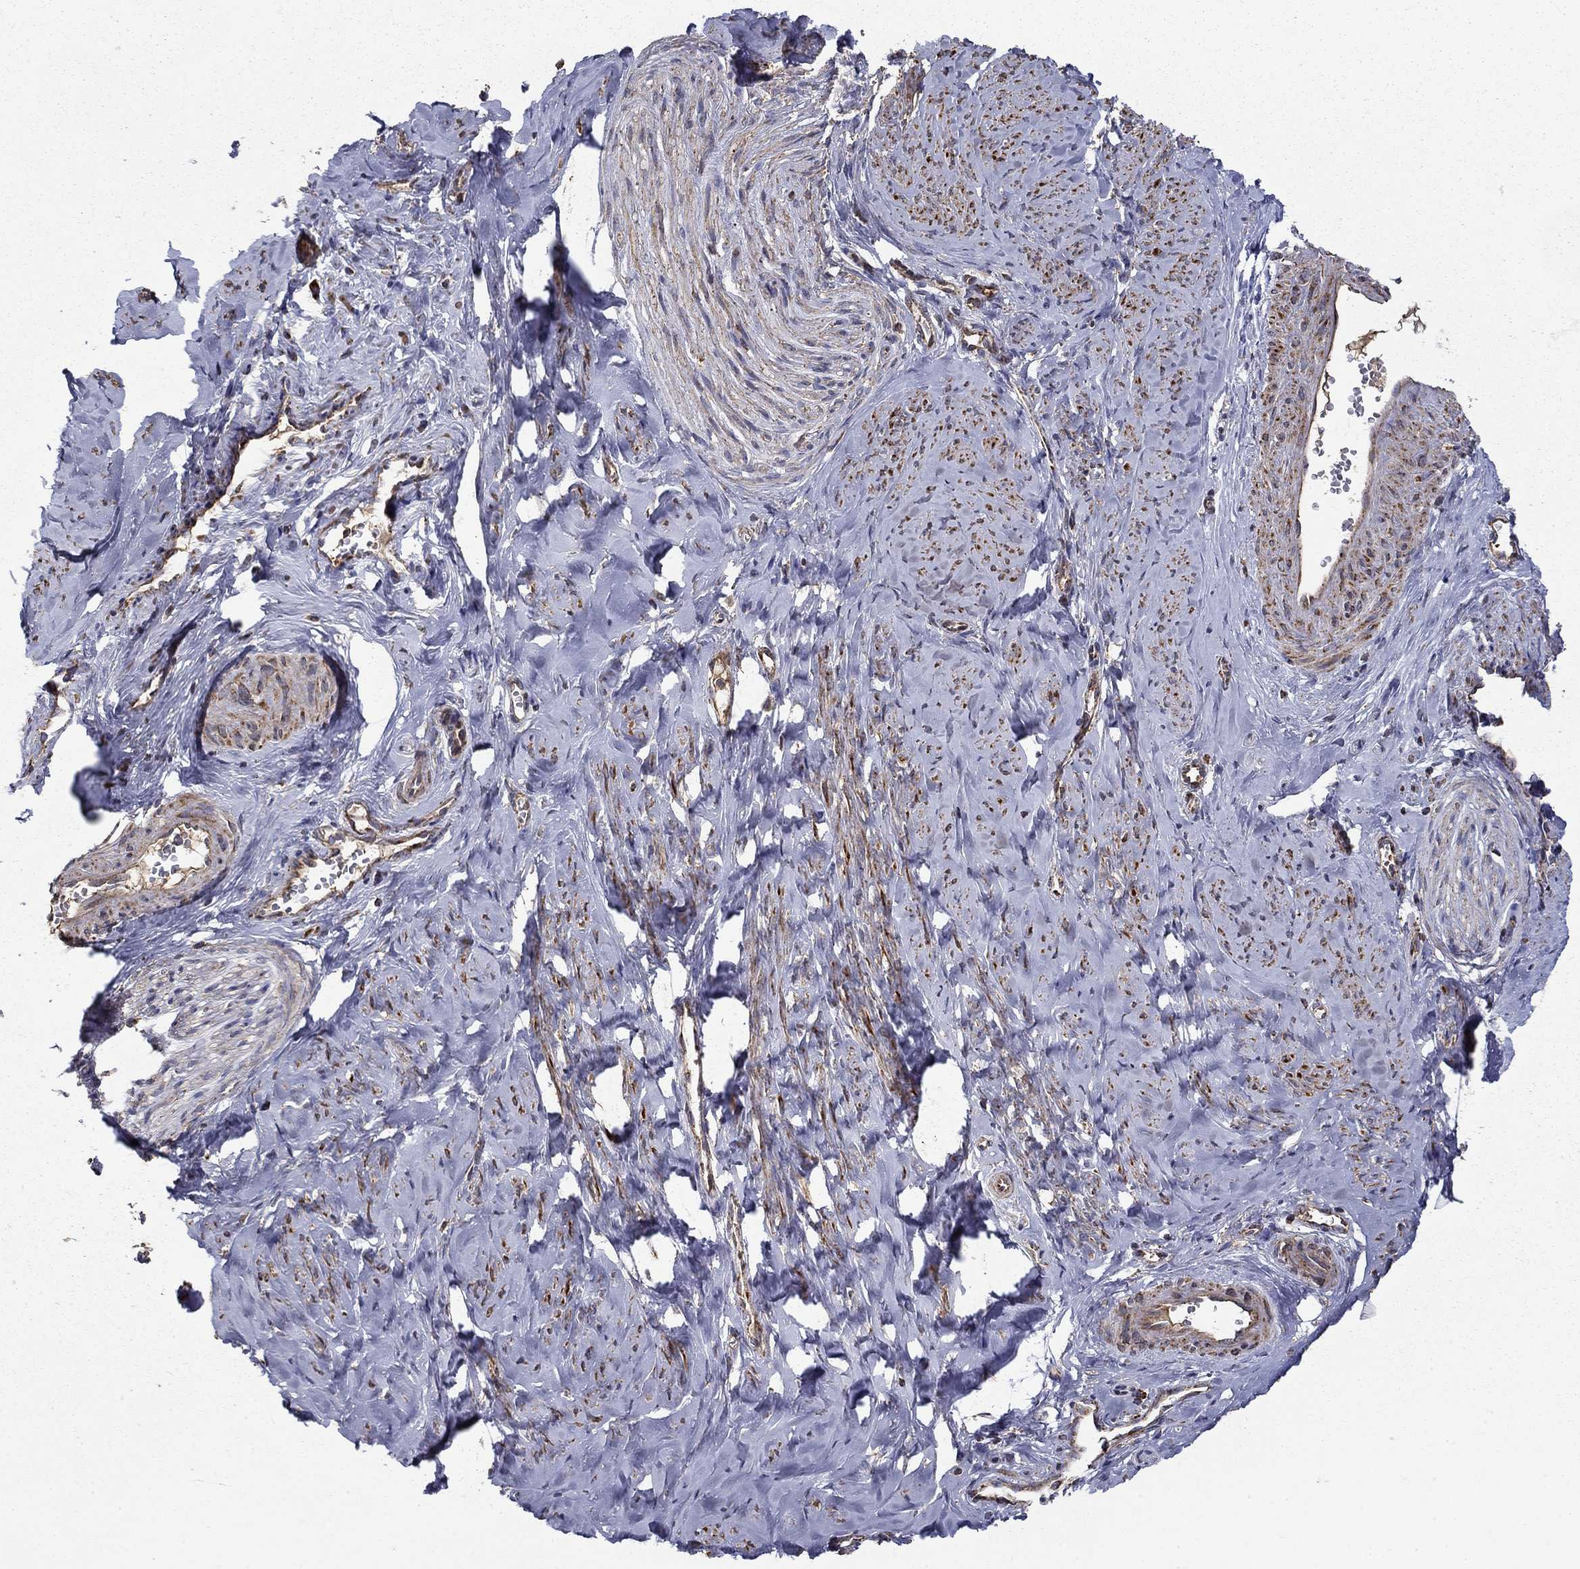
{"staining": {"intensity": "moderate", "quantity": ">75%", "location": "cytoplasmic/membranous"}, "tissue": "smooth muscle", "cell_type": "Smooth muscle cells", "image_type": "normal", "snomed": [{"axis": "morphology", "description": "Normal tissue, NOS"}, {"axis": "topography", "description": "Smooth muscle"}], "caption": "The photomicrograph exhibits staining of normal smooth muscle, revealing moderate cytoplasmic/membranous protein staining (brown color) within smooth muscle cells.", "gene": "NDUFS8", "patient": {"sex": "female", "age": 48}}